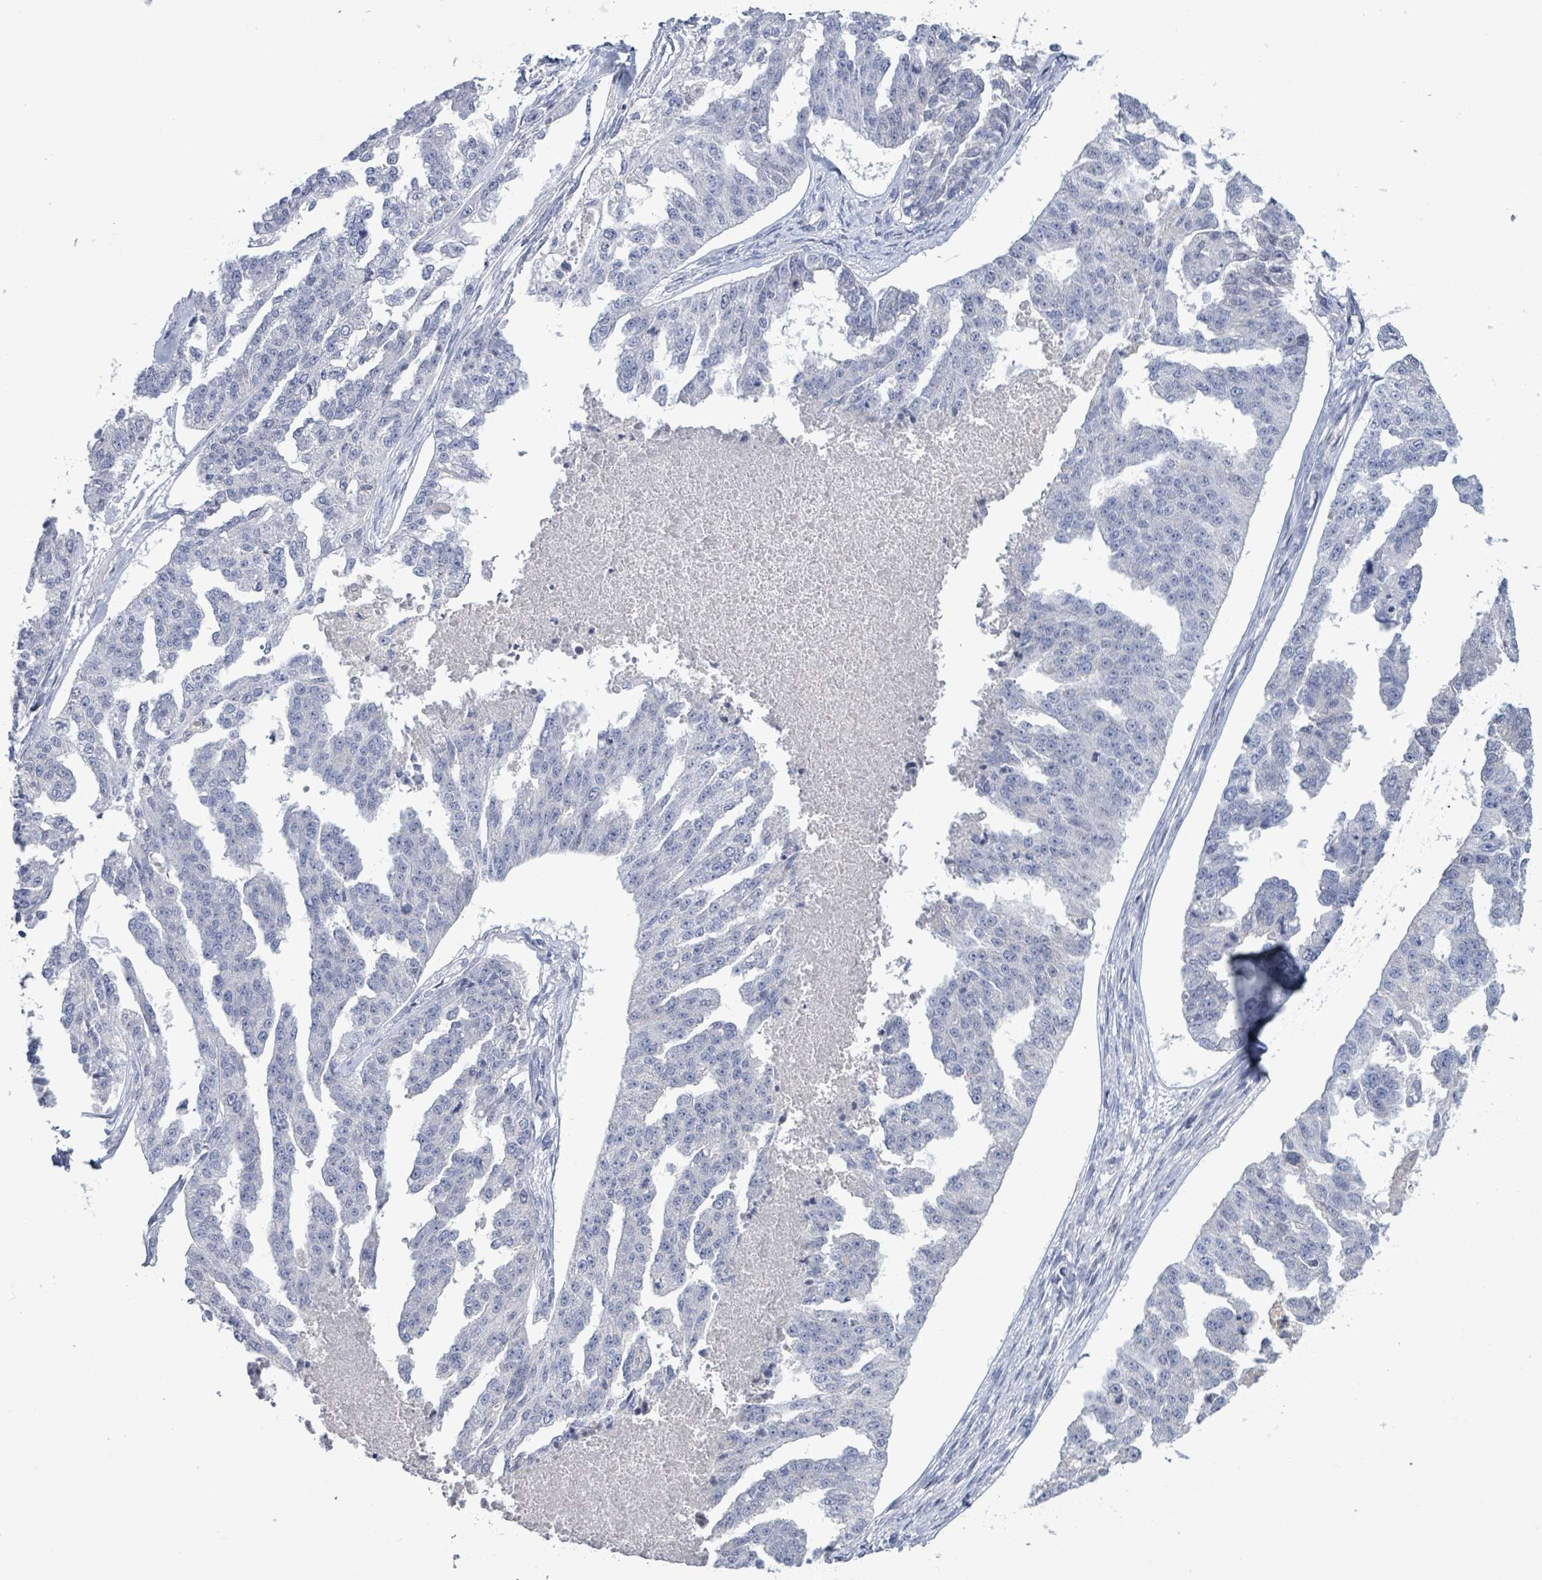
{"staining": {"intensity": "negative", "quantity": "none", "location": "none"}, "tissue": "ovarian cancer", "cell_type": "Tumor cells", "image_type": "cancer", "snomed": [{"axis": "morphology", "description": "Cystadenocarcinoma, serous, NOS"}, {"axis": "topography", "description": "Ovary"}], "caption": "Human ovarian cancer (serous cystadenocarcinoma) stained for a protein using immunohistochemistry shows no positivity in tumor cells.", "gene": "NTN3", "patient": {"sex": "female", "age": 58}}